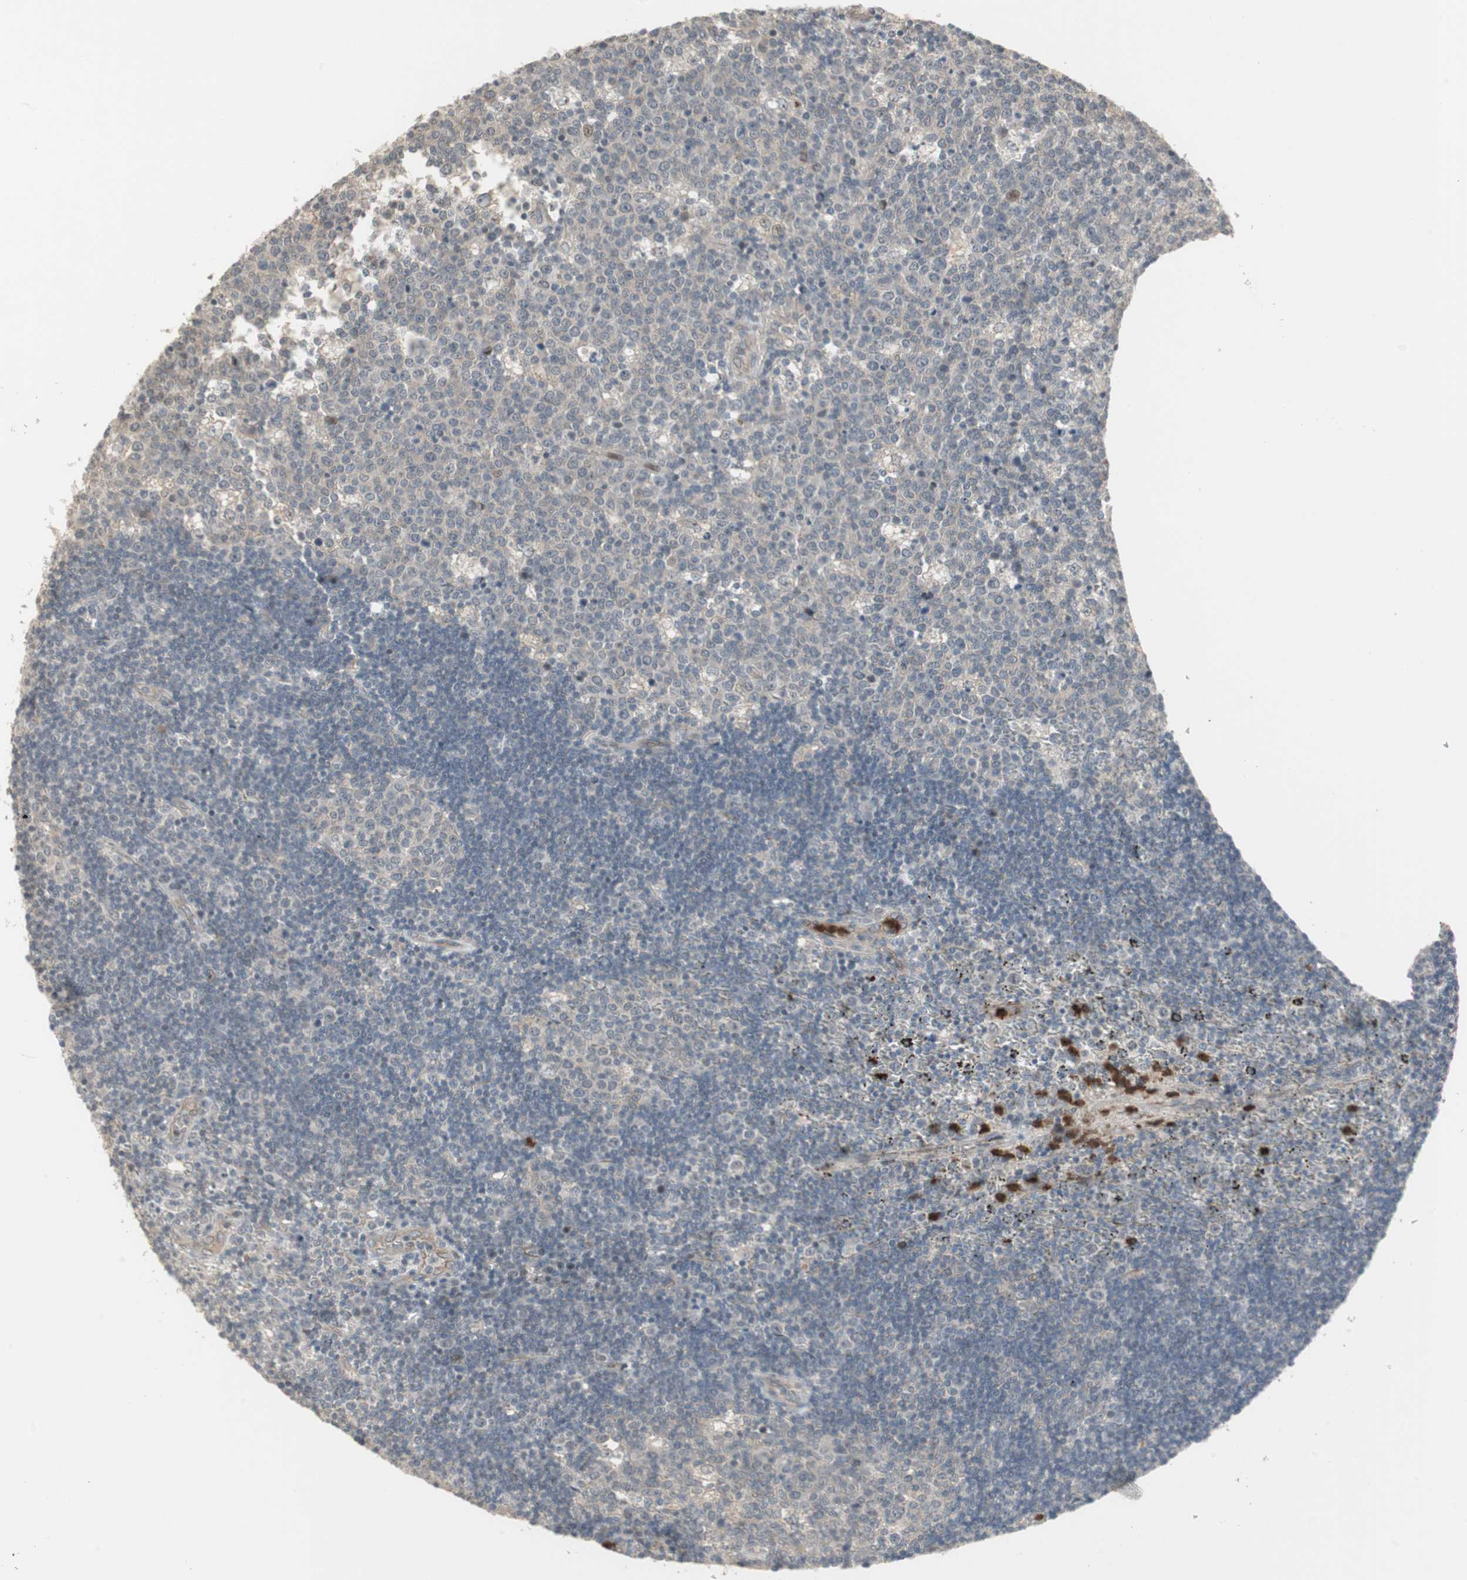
{"staining": {"intensity": "weak", "quantity": "<25%", "location": "cytoplasmic/membranous,nuclear"}, "tissue": "lymph node", "cell_type": "Germinal center cells", "image_type": "normal", "snomed": [{"axis": "morphology", "description": "Normal tissue, NOS"}, {"axis": "topography", "description": "Lymph node"}, {"axis": "topography", "description": "Salivary gland"}], "caption": "Immunohistochemistry photomicrograph of unremarkable human lymph node stained for a protein (brown), which displays no staining in germinal center cells. Nuclei are stained in blue.", "gene": "SNX4", "patient": {"sex": "male", "age": 8}}